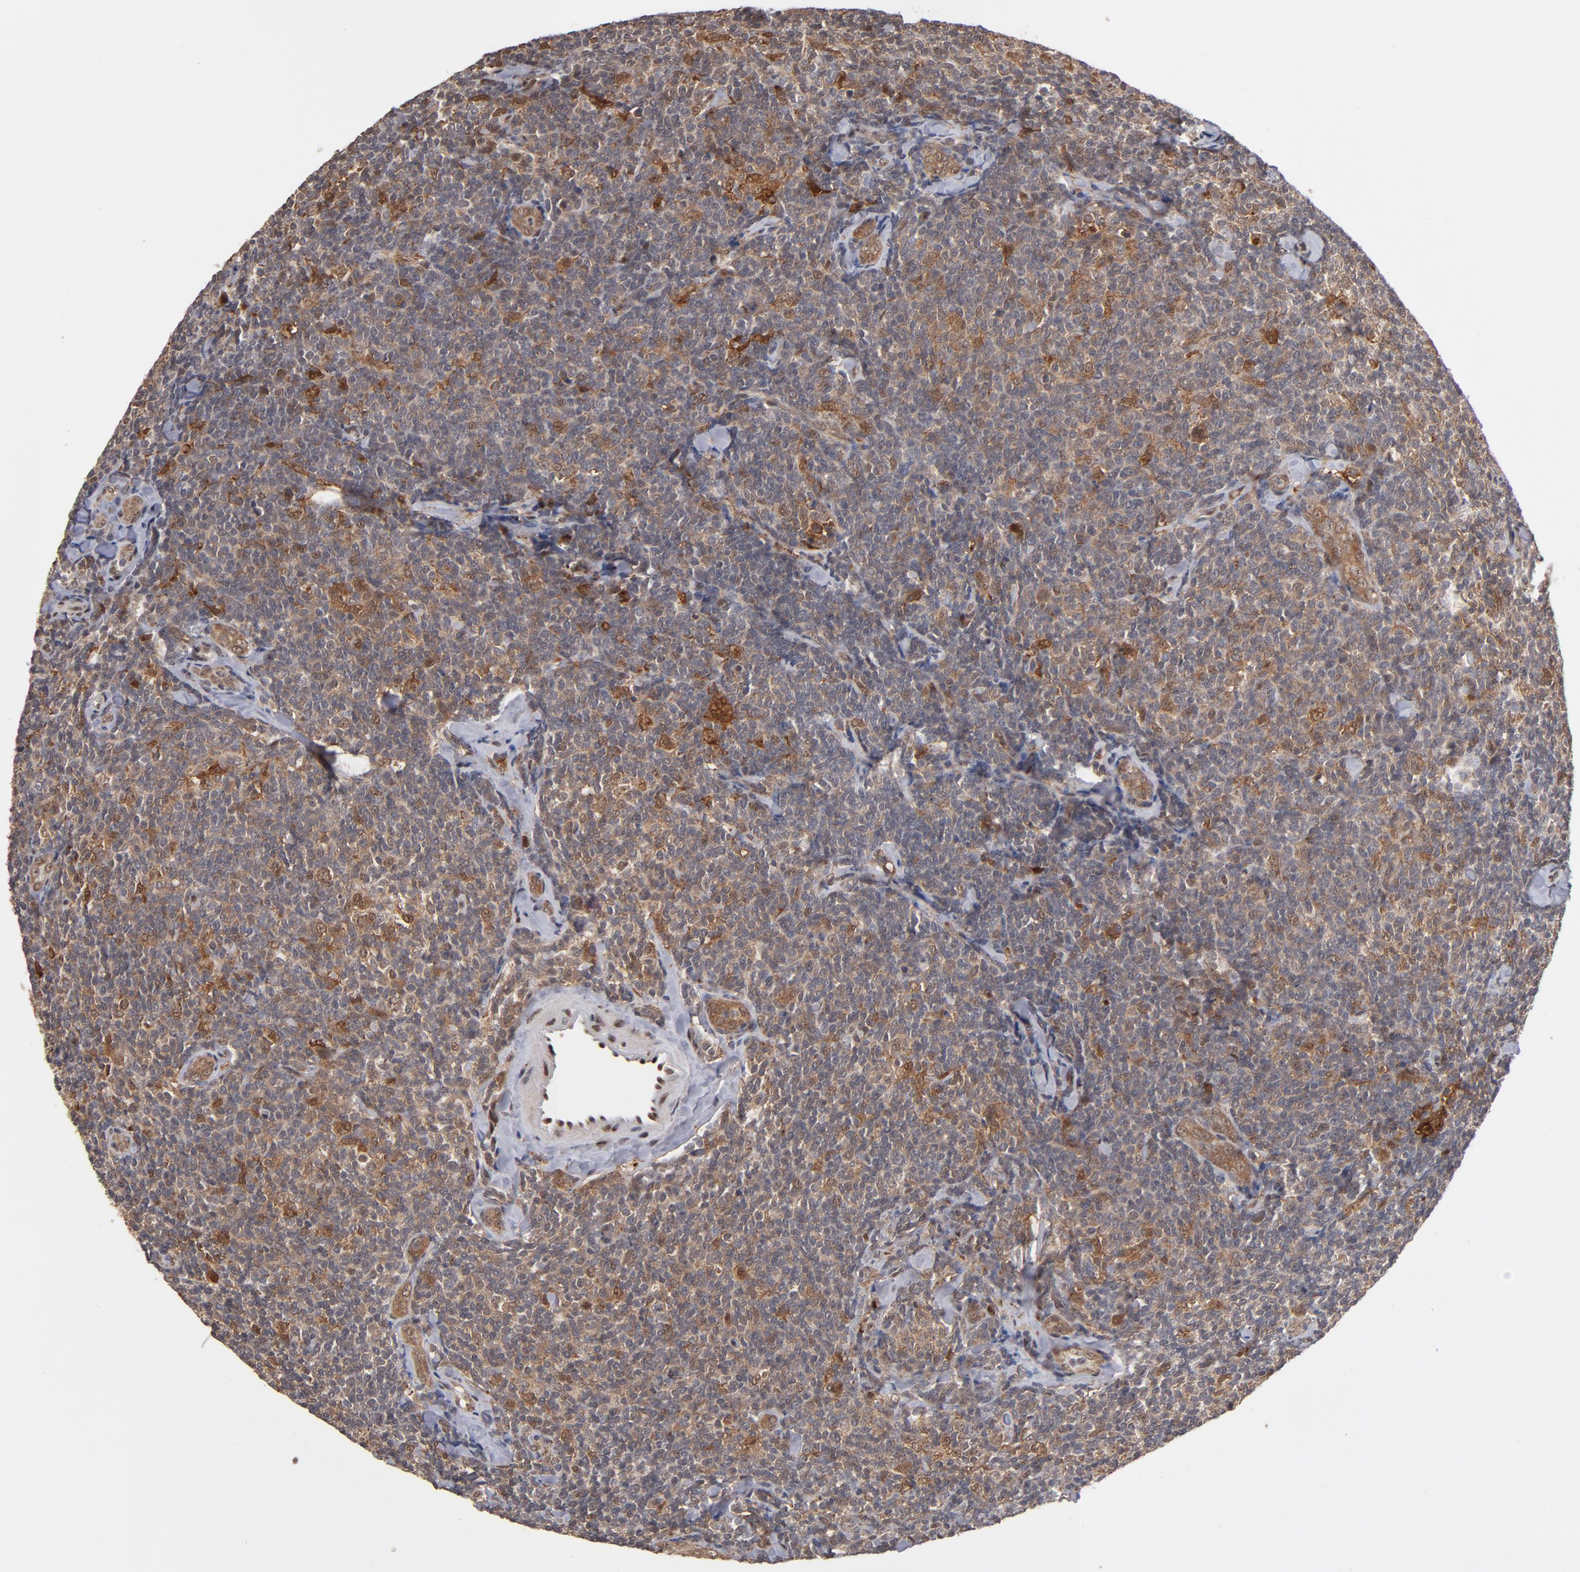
{"staining": {"intensity": "weak", "quantity": "<25%", "location": "nuclear"}, "tissue": "lymphoma", "cell_type": "Tumor cells", "image_type": "cancer", "snomed": [{"axis": "morphology", "description": "Malignant lymphoma, non-Hodgkin's type, Low grade"}, {"axis": "topography", "description": "Lymph node"}], "caption": "Tumor cells are negative for protein expression in human malignant lymphoma, non-Hodgkin's type (low-grade).", "gene": "HUWE1", "patient": {"sex": "female", "age": 56}}